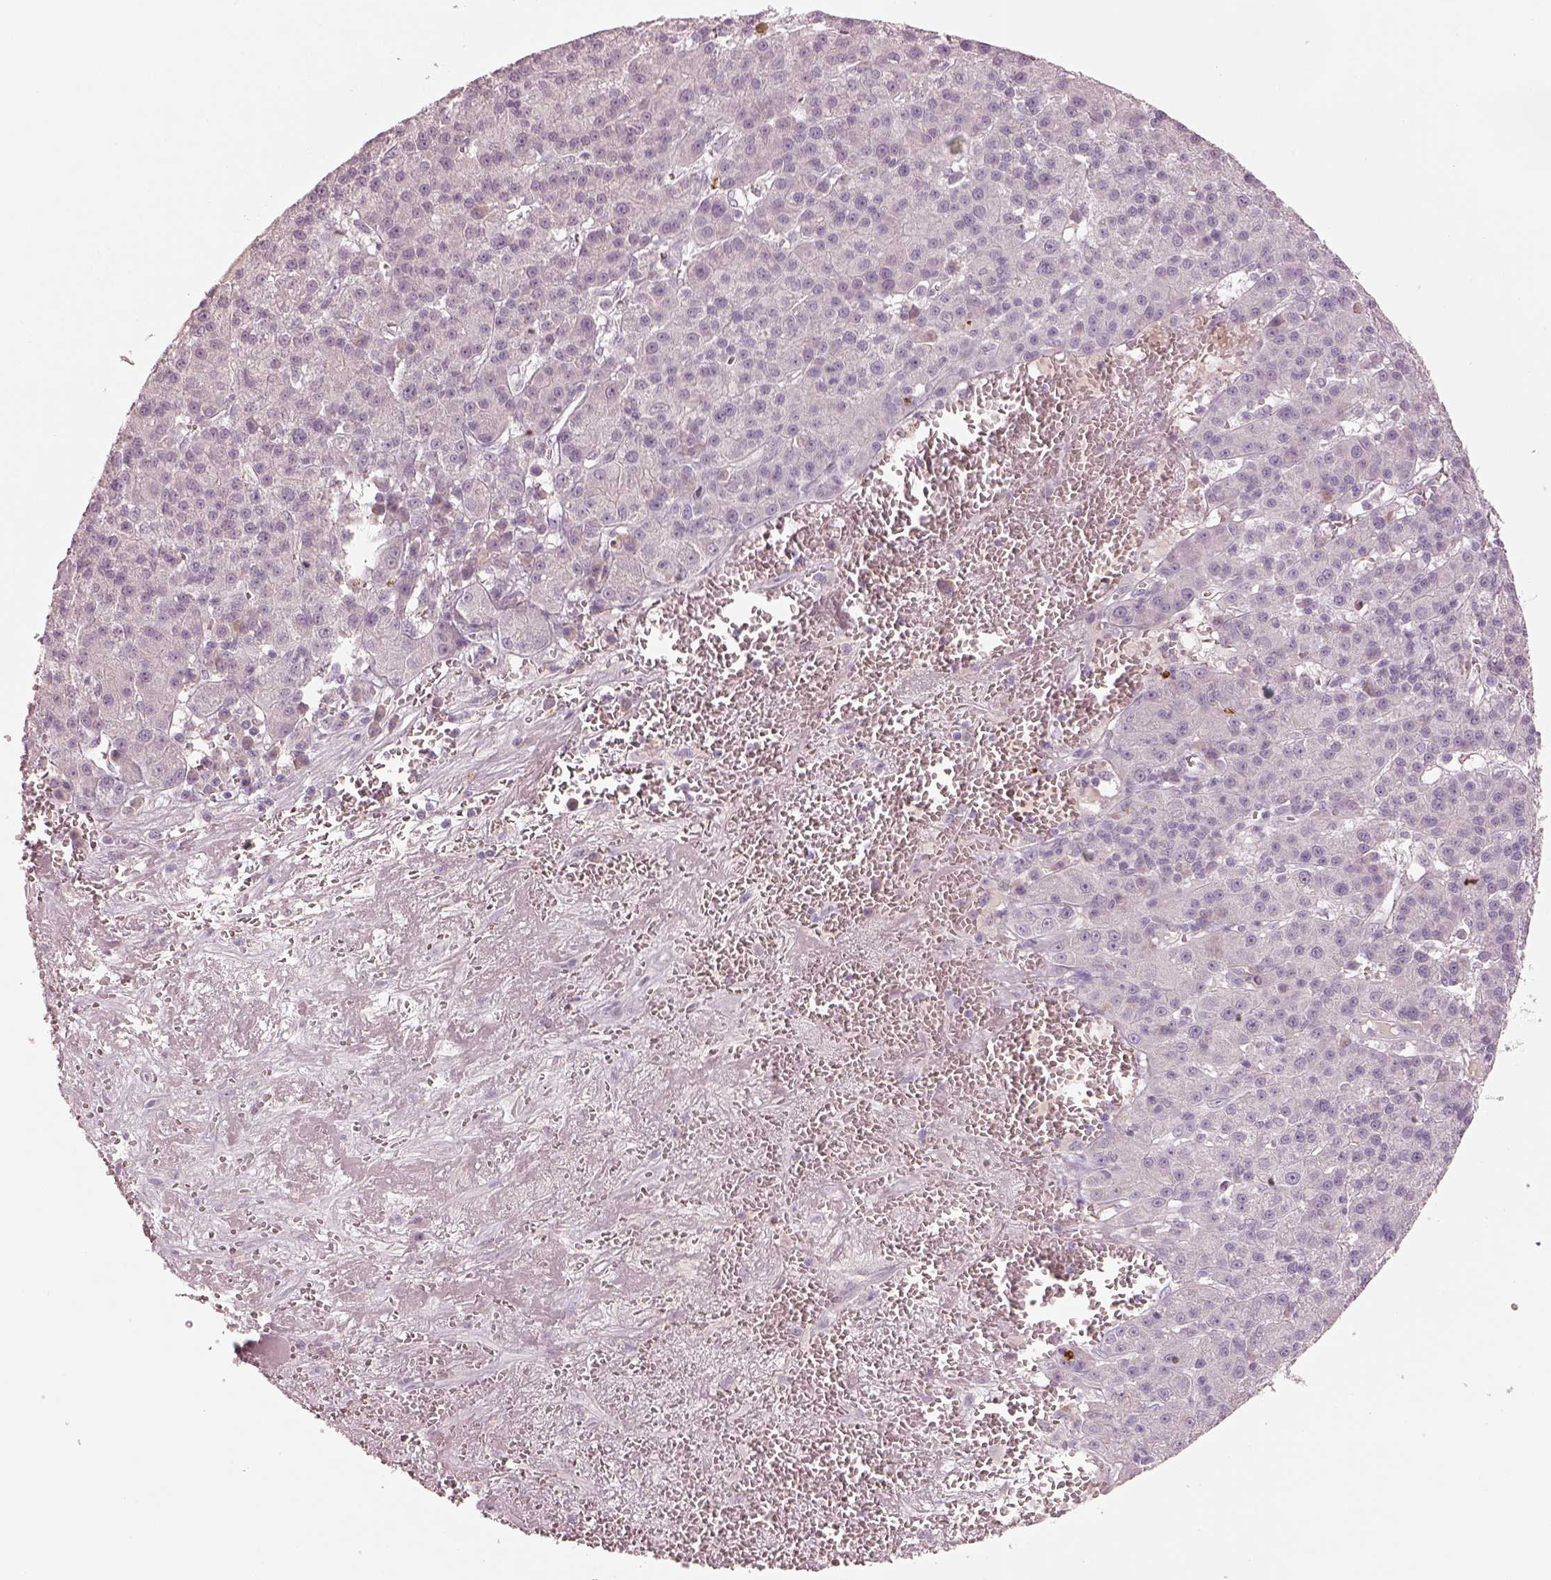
{"staining": {"intensity": "negative", "quantity": "none", "location": "none"}, "tissue": "liver cancer", "cell_type": "Tumor cells", "image_type": "cancer", "snomed": [{"axis": "morphology", "description": "Carcinoma, Hepatocellular, NOS"}, {"axis": "topography", "description": "Liver"}], "caption": "Tumor cells show no significant protein positivity in liver cancer (hepatocellular carcinoma).", "gene": "SPATA6L", "patient": {"sex": "female", "age": 60}}